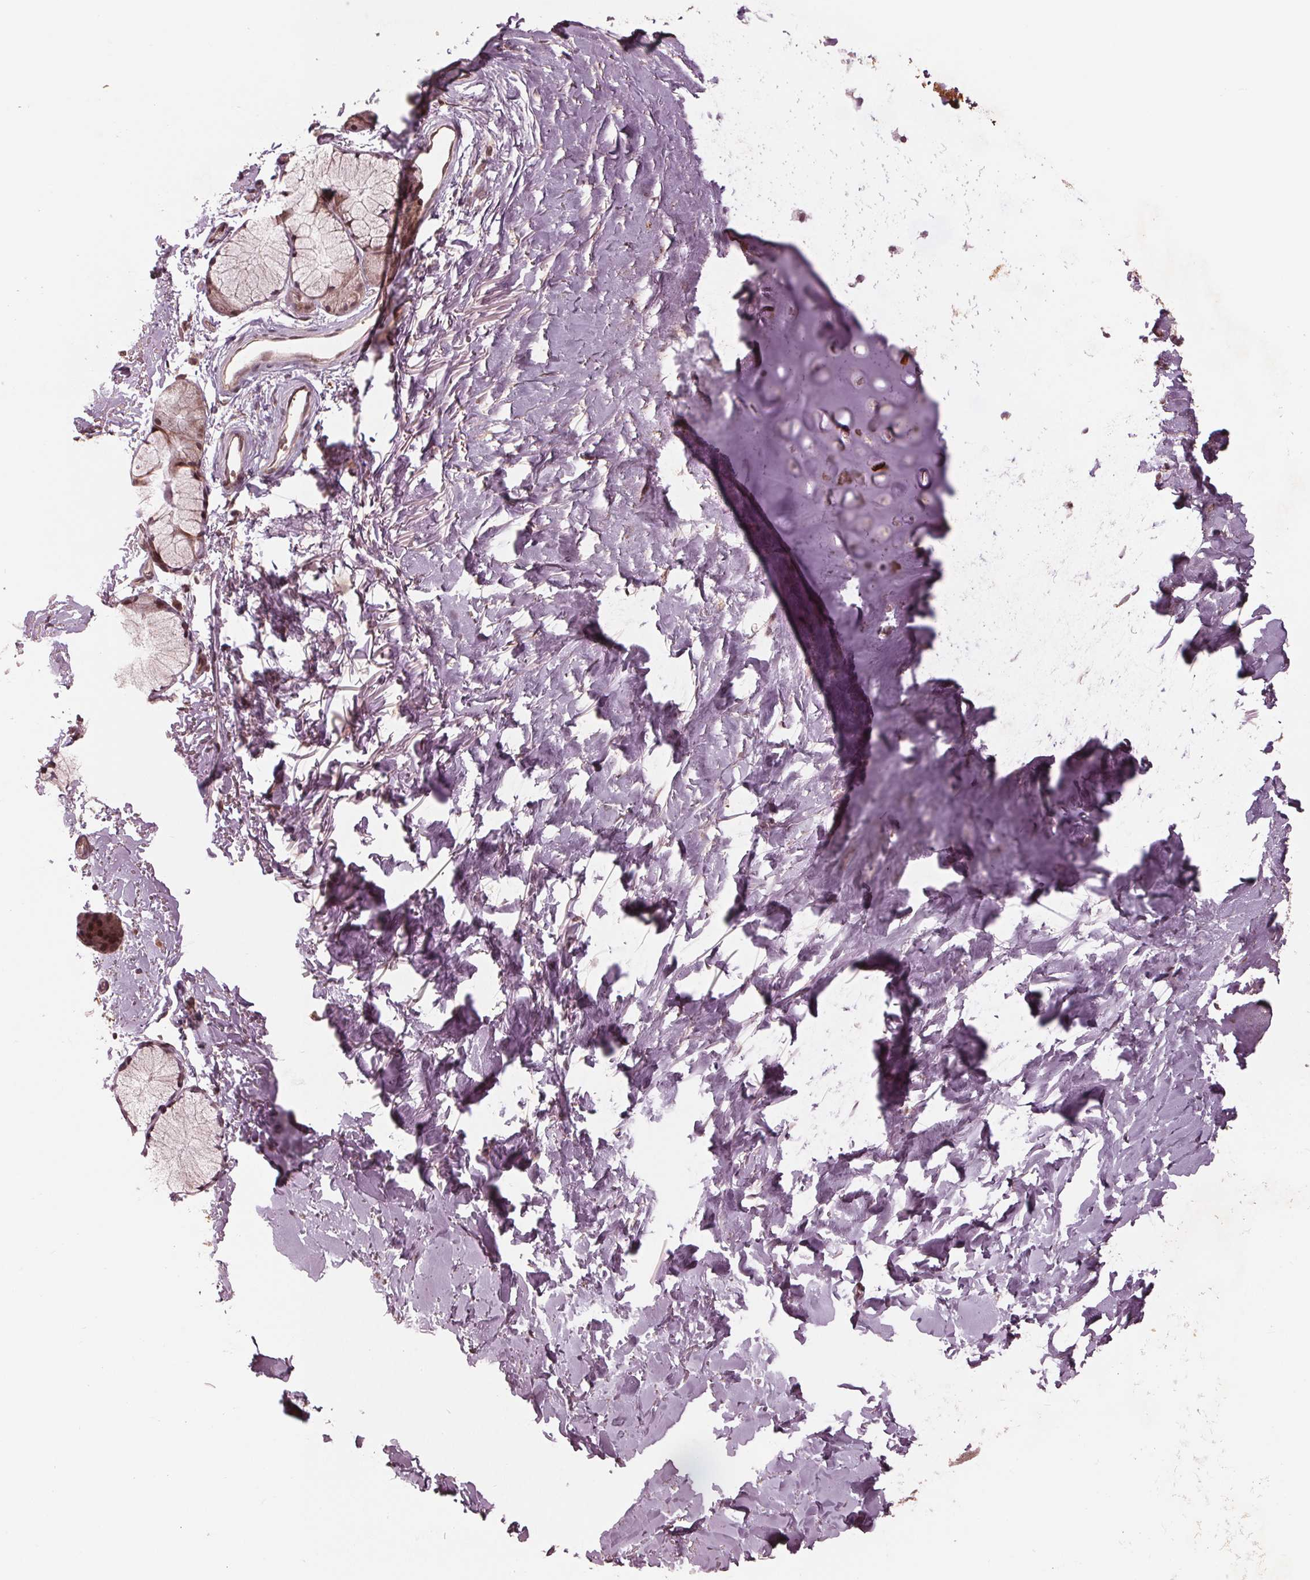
{"staining": {"intensity": "negative", "quantity": "none", "location": "none"}, "tissue": "adipose tissue", "cell_type": "Adipocytes", "image_type": "normal", "snomed": [{"axis": "morphology", "description": "Normal tissue, NOS"}, {"axis": "topography", "description": "Cartilage tissue"}, {"axis": "topography", "description": "Bronchus"}], "caption": "This is an immunohistochemistry (IHC) image of benign adipose tissue. There is no positivity in adipocytes.", "gene": "ZNF471", "patient": {"sex": "female", "age": 79}}